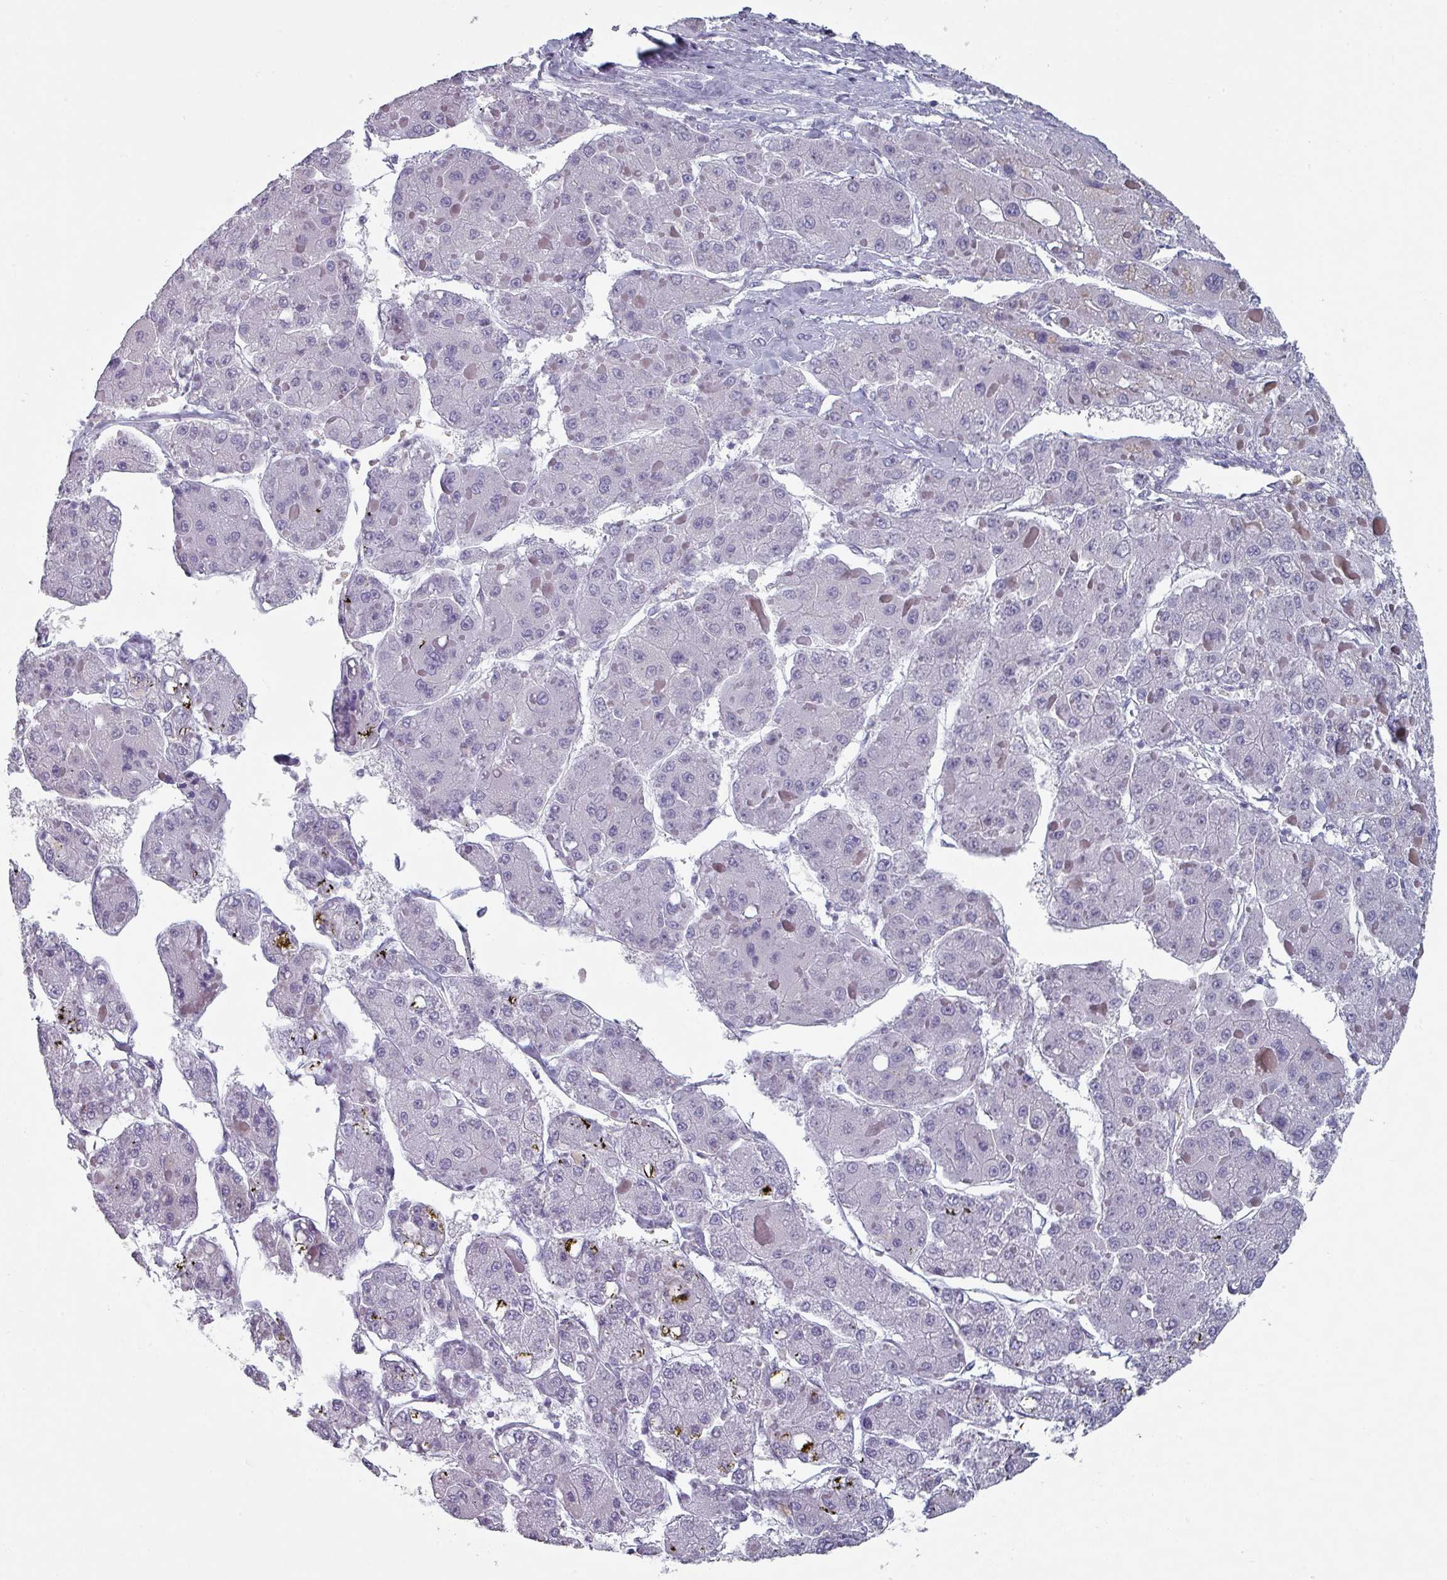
{"staining": {"intensity": "negative", "quantity": "none", "location": "none"}, "tissue": "liver cancer", "cell_type": "Tumor cells", "image_type": "cancer", "snomed": [{"axis": "morphology", "description": "Carcinoma, Hepatocellular, NOS"}, {"axis": "topography", "description": "Liver"}], "caption": "Human liver cancer (hepatocellular carcinoma) stained for a protein using immunohistochemistry (IHC) exhibits no positivity in tumor cells.", "gene": "SLC35G2", "patient": {"sex": "female", "age": 73}}